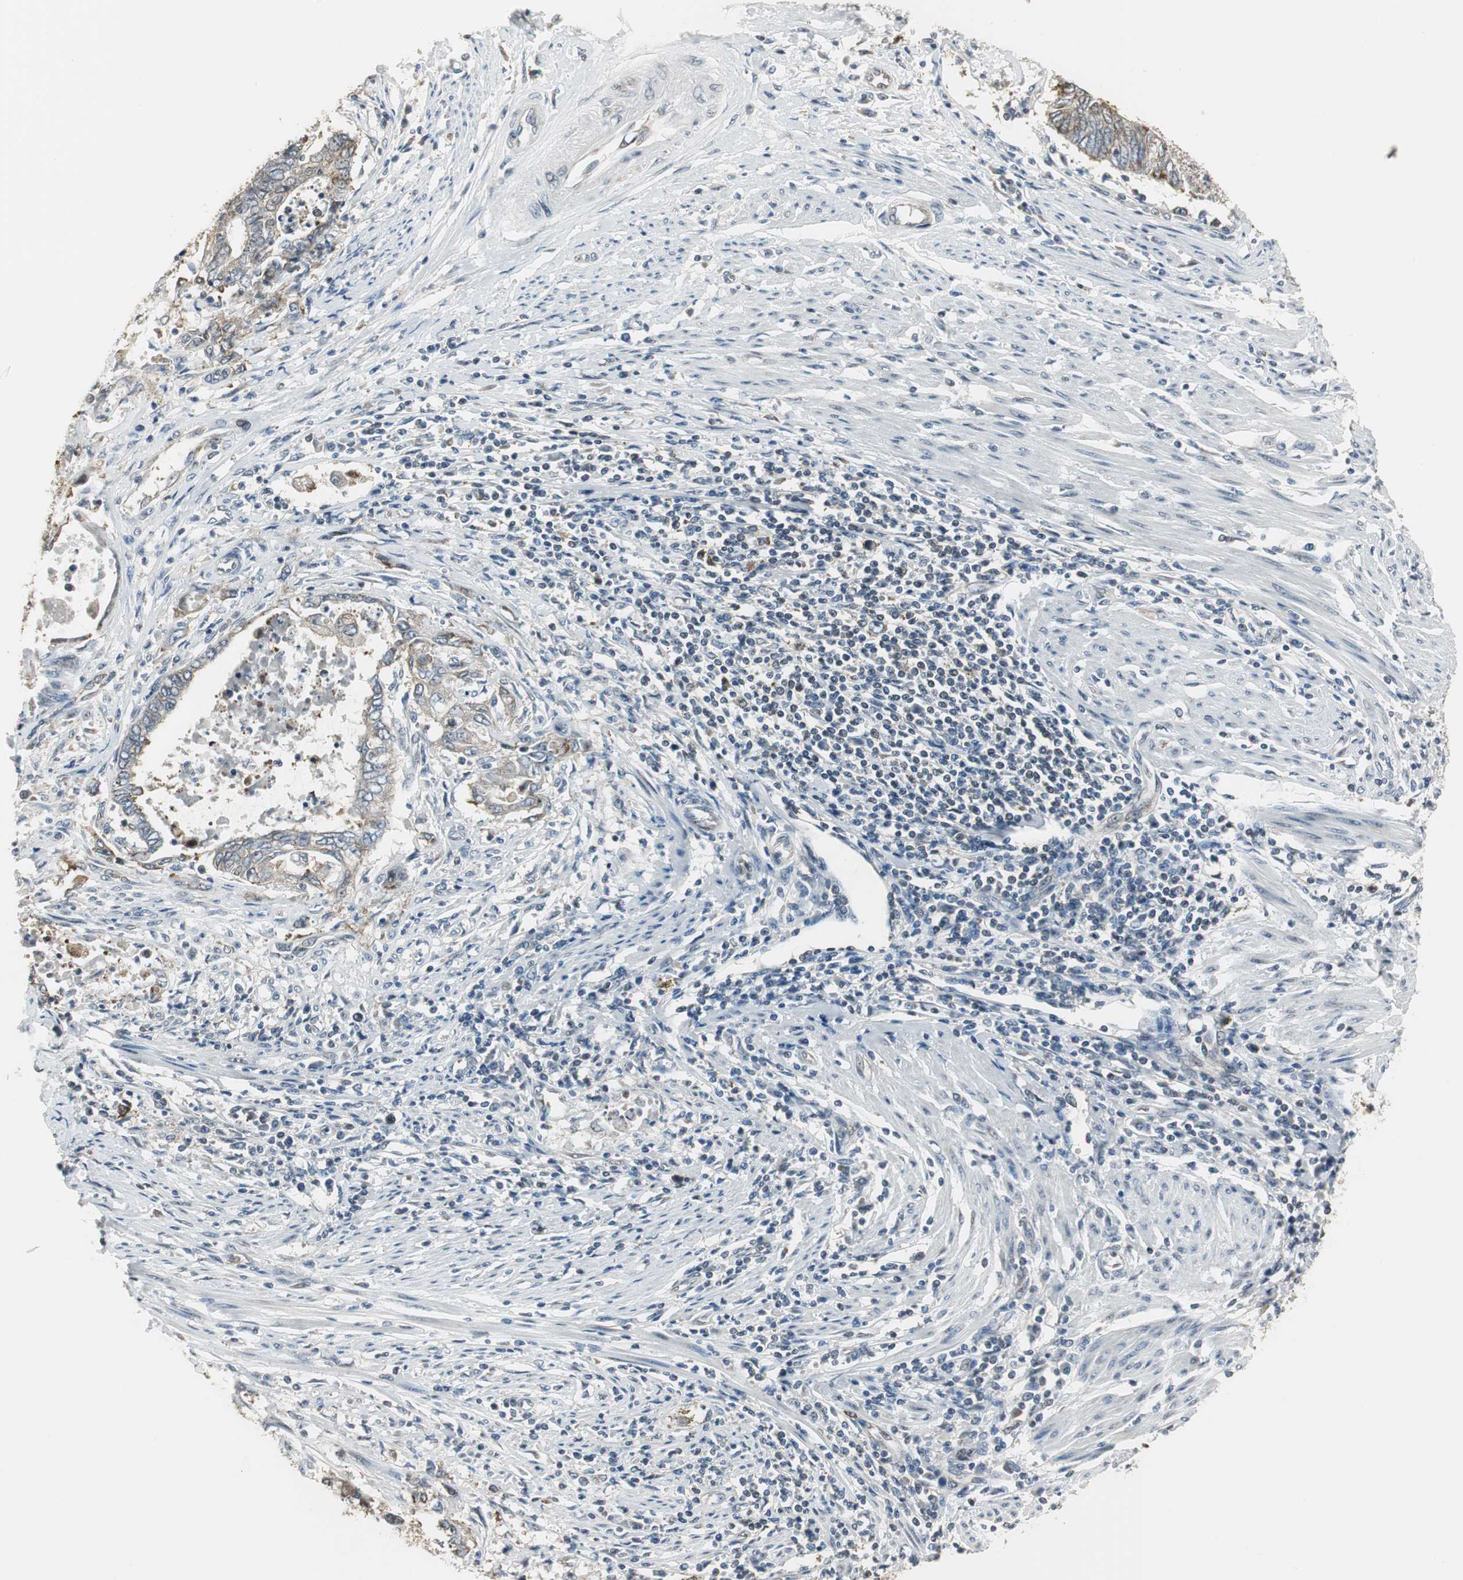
{"staining": {"intensity": "weak", "quantity": "25%-75%", "location": "cytoplasmic/membranous"}, "tissue": "endometrial cancer", "cell_type": "Tumor cells", "image_type": "cancer", "snomed": [{"axis": "morphology", "description": "Adenocarcinoma, NOS"}, {"axis": "topography", "description": "Uterus"}, {"axis": "topography", "description": "Endometrium"}], "caption": "Weak cytoplasmic/membranous expression for a protein is present in about 25%-75% of tumor cells of endometrial cancer using IHC.", "gene": "CCT5", "patient": {"sex": "female", "age": 70}}